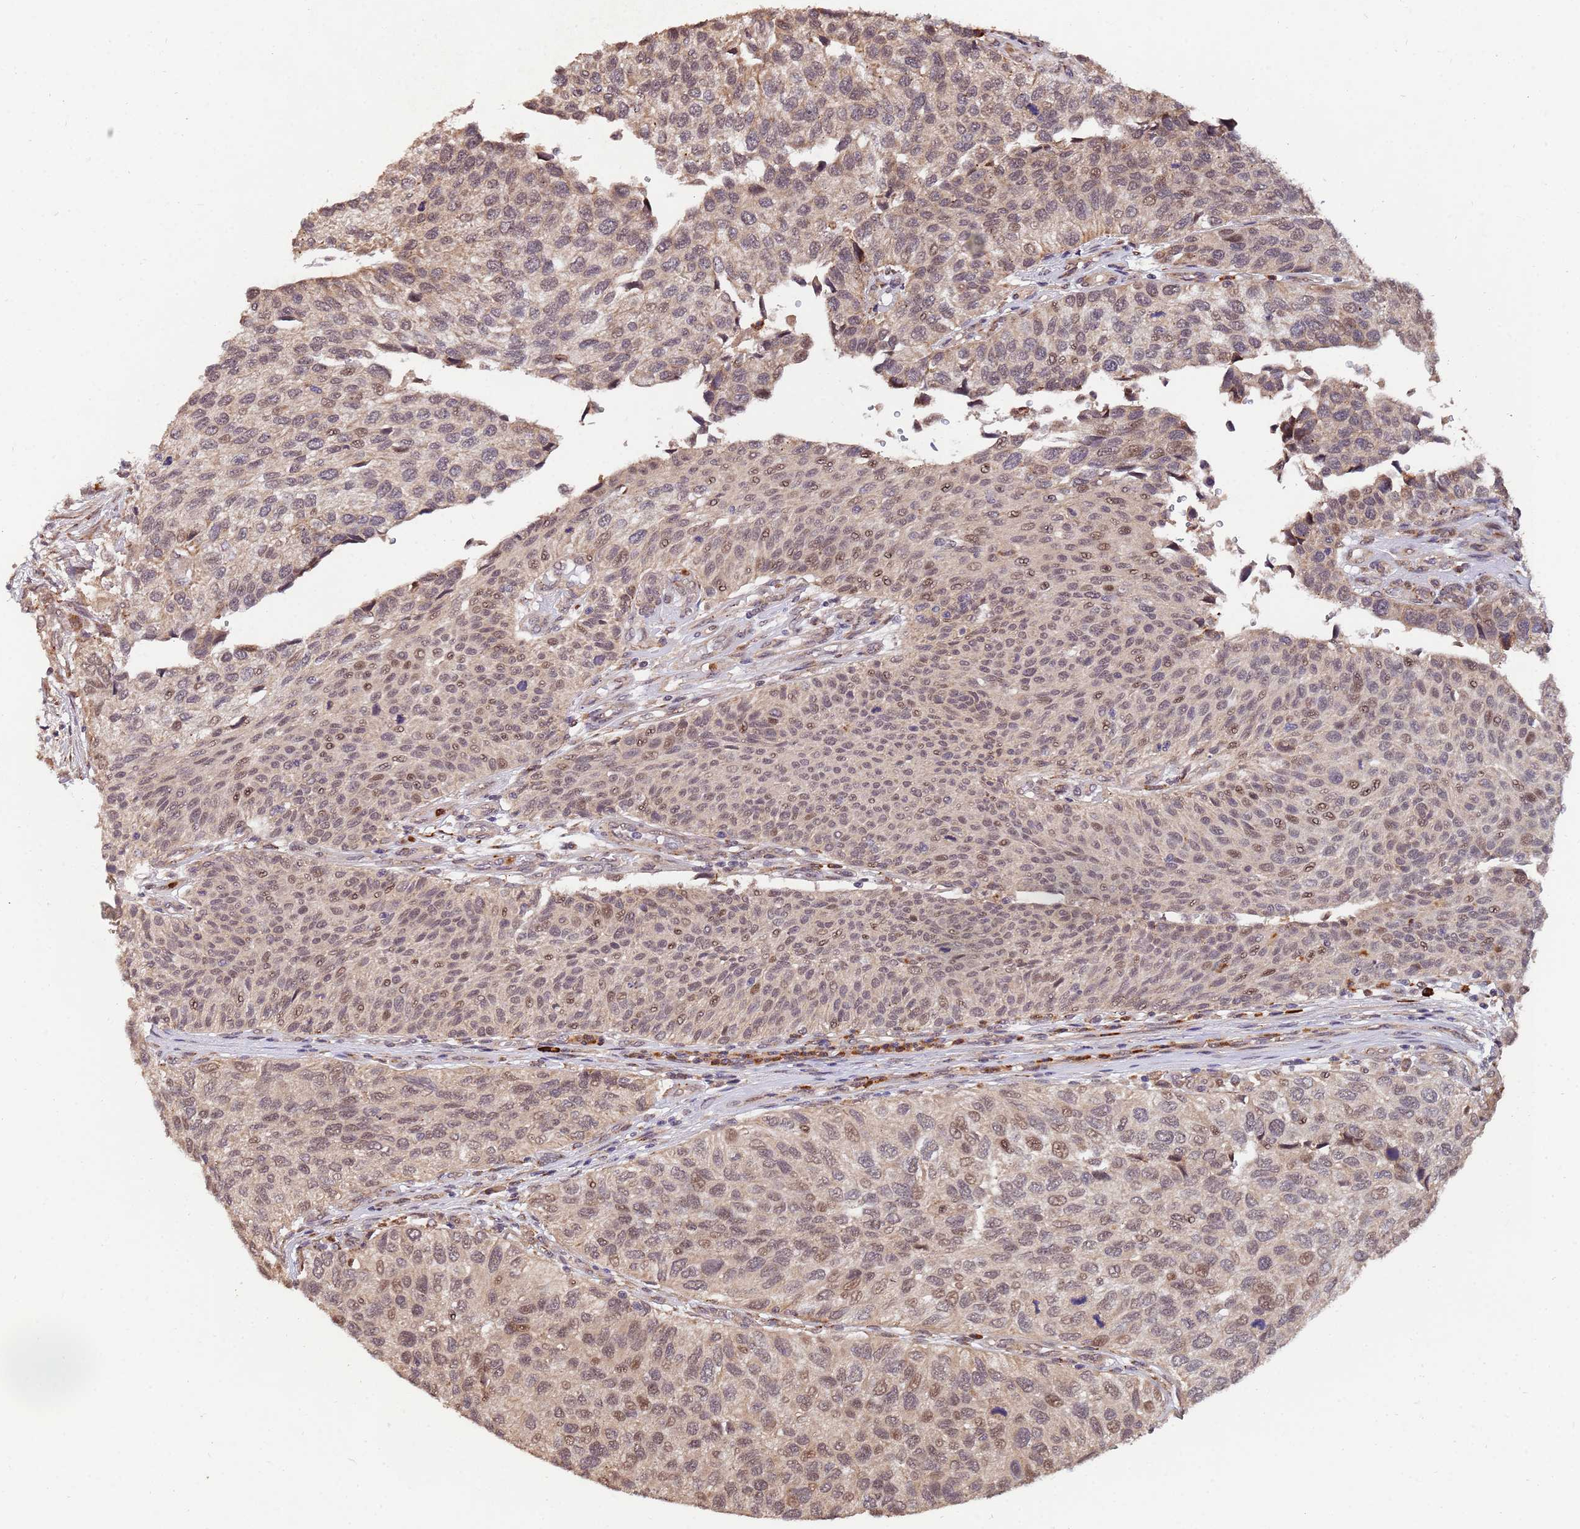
{"staining": {"intensity": "weak", "quantity": ">75%", "location": "cytoplasmic/membranous,nuclear"}, "tissue": "urothelial cancer", "cell_type": "Tumor cells", "image_type": "cancer", "snomed": [{"axis": "morphology", "description": "Urothelial carcinoma, NOS"}, {"axis": "topography", "description": "Urinary bladder"}], "caption": "Human transitional cell carcinoma stained with a brown dye displays weak cytoplasmic/membranous and nuclear positive expression in approximately >75% of tumor cells.", "gene": "ZNF619", "patient": {"sex": "male", "age": 55}}